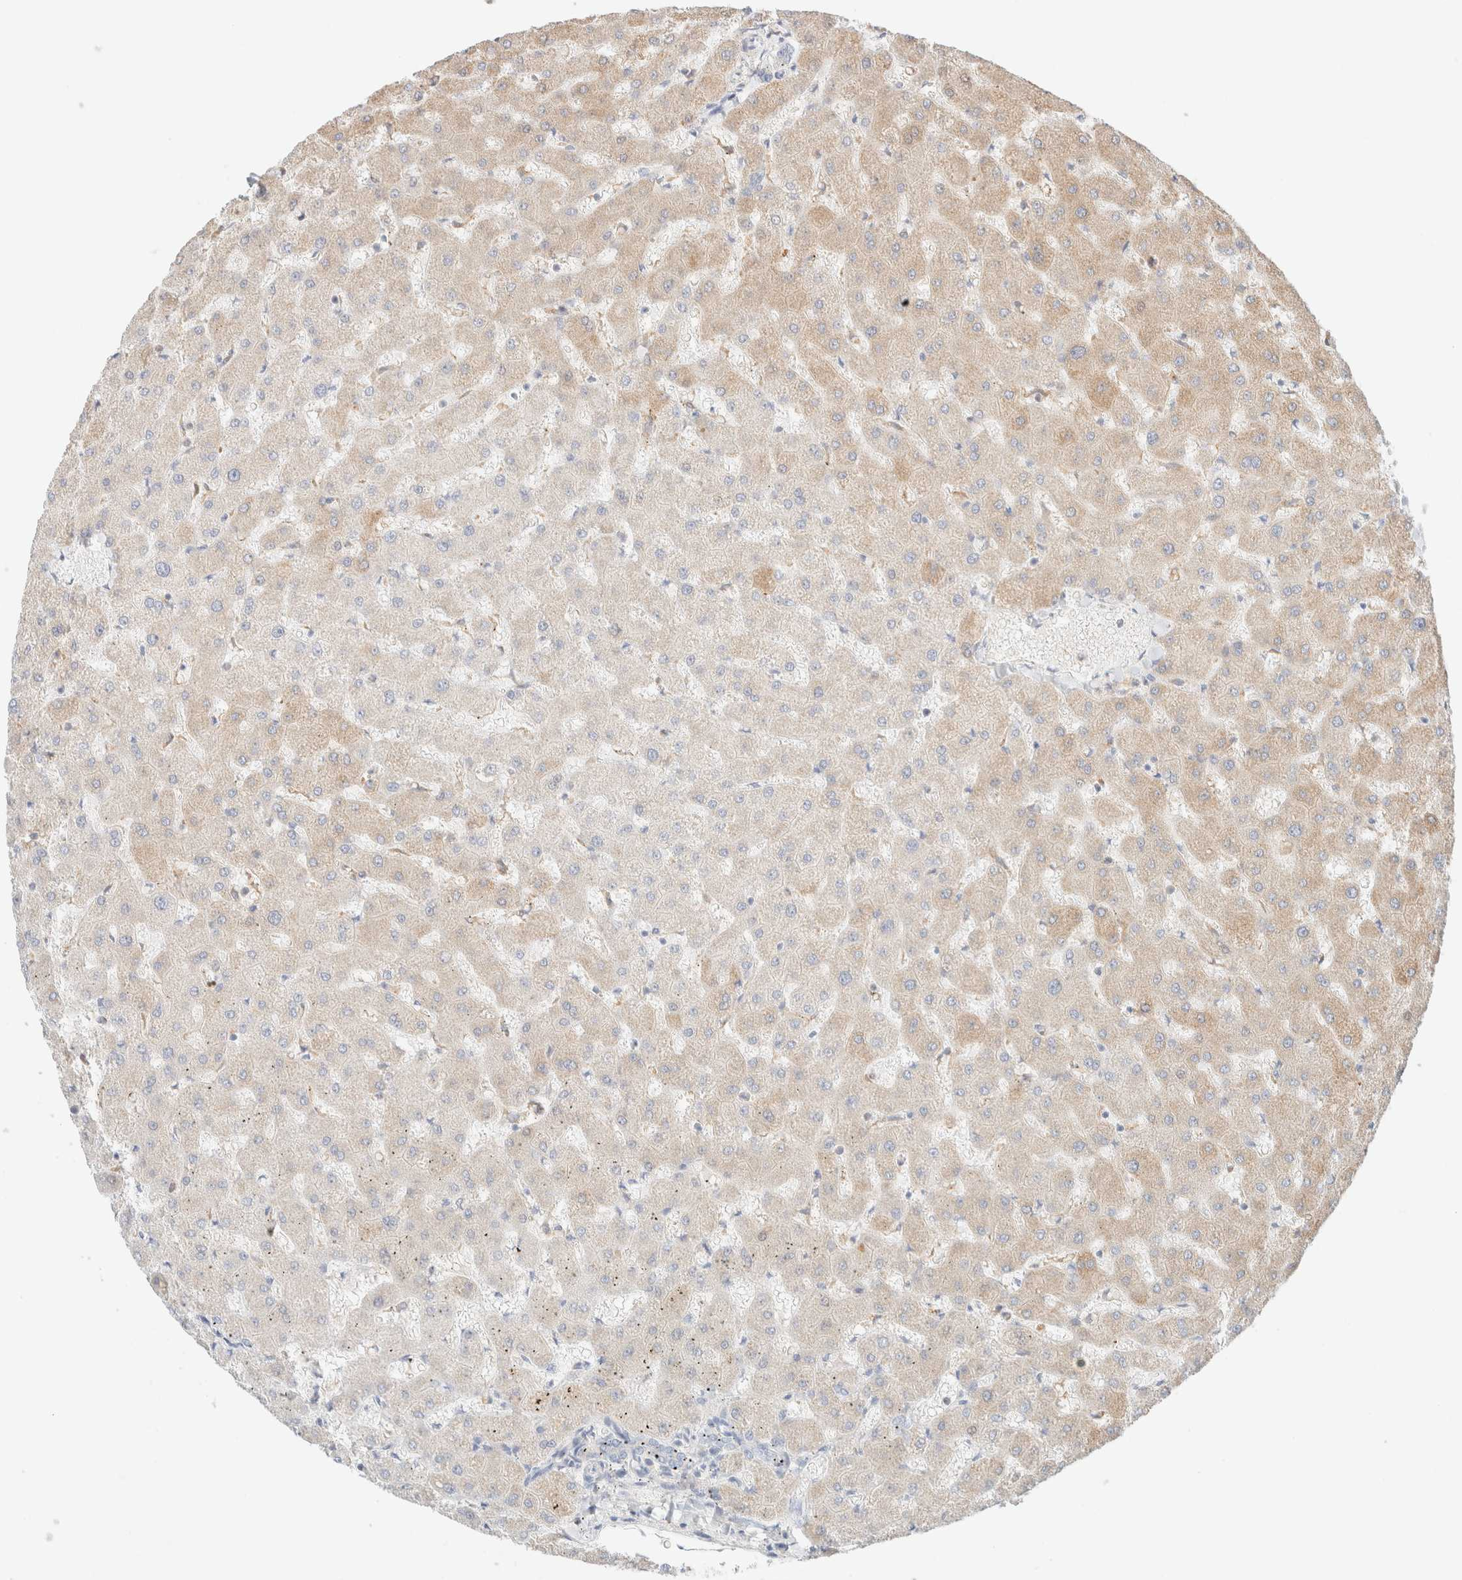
{"staining": {"intensity": "negative", "quantity": "none", "location": "none"}, "tissue": "liver", "cell_type": "Cholangiocytes", "image_type": "normal", "snomed": [{"axis": "morphology", "description": "Normal tissue, NOS"}, {"axis": "topography", "description": "Liver"}], "caption": "Cholangiocytes show no significant expression in benign liver. Brightfield microscopy of immunohistochemistry stained with DAB (3,3'-diaminobenzidine) (brown) and hematoxylin (blue), captured at high magnification.", "gene": "SARM1", "patient": {"sex": "female", "age": 63}}